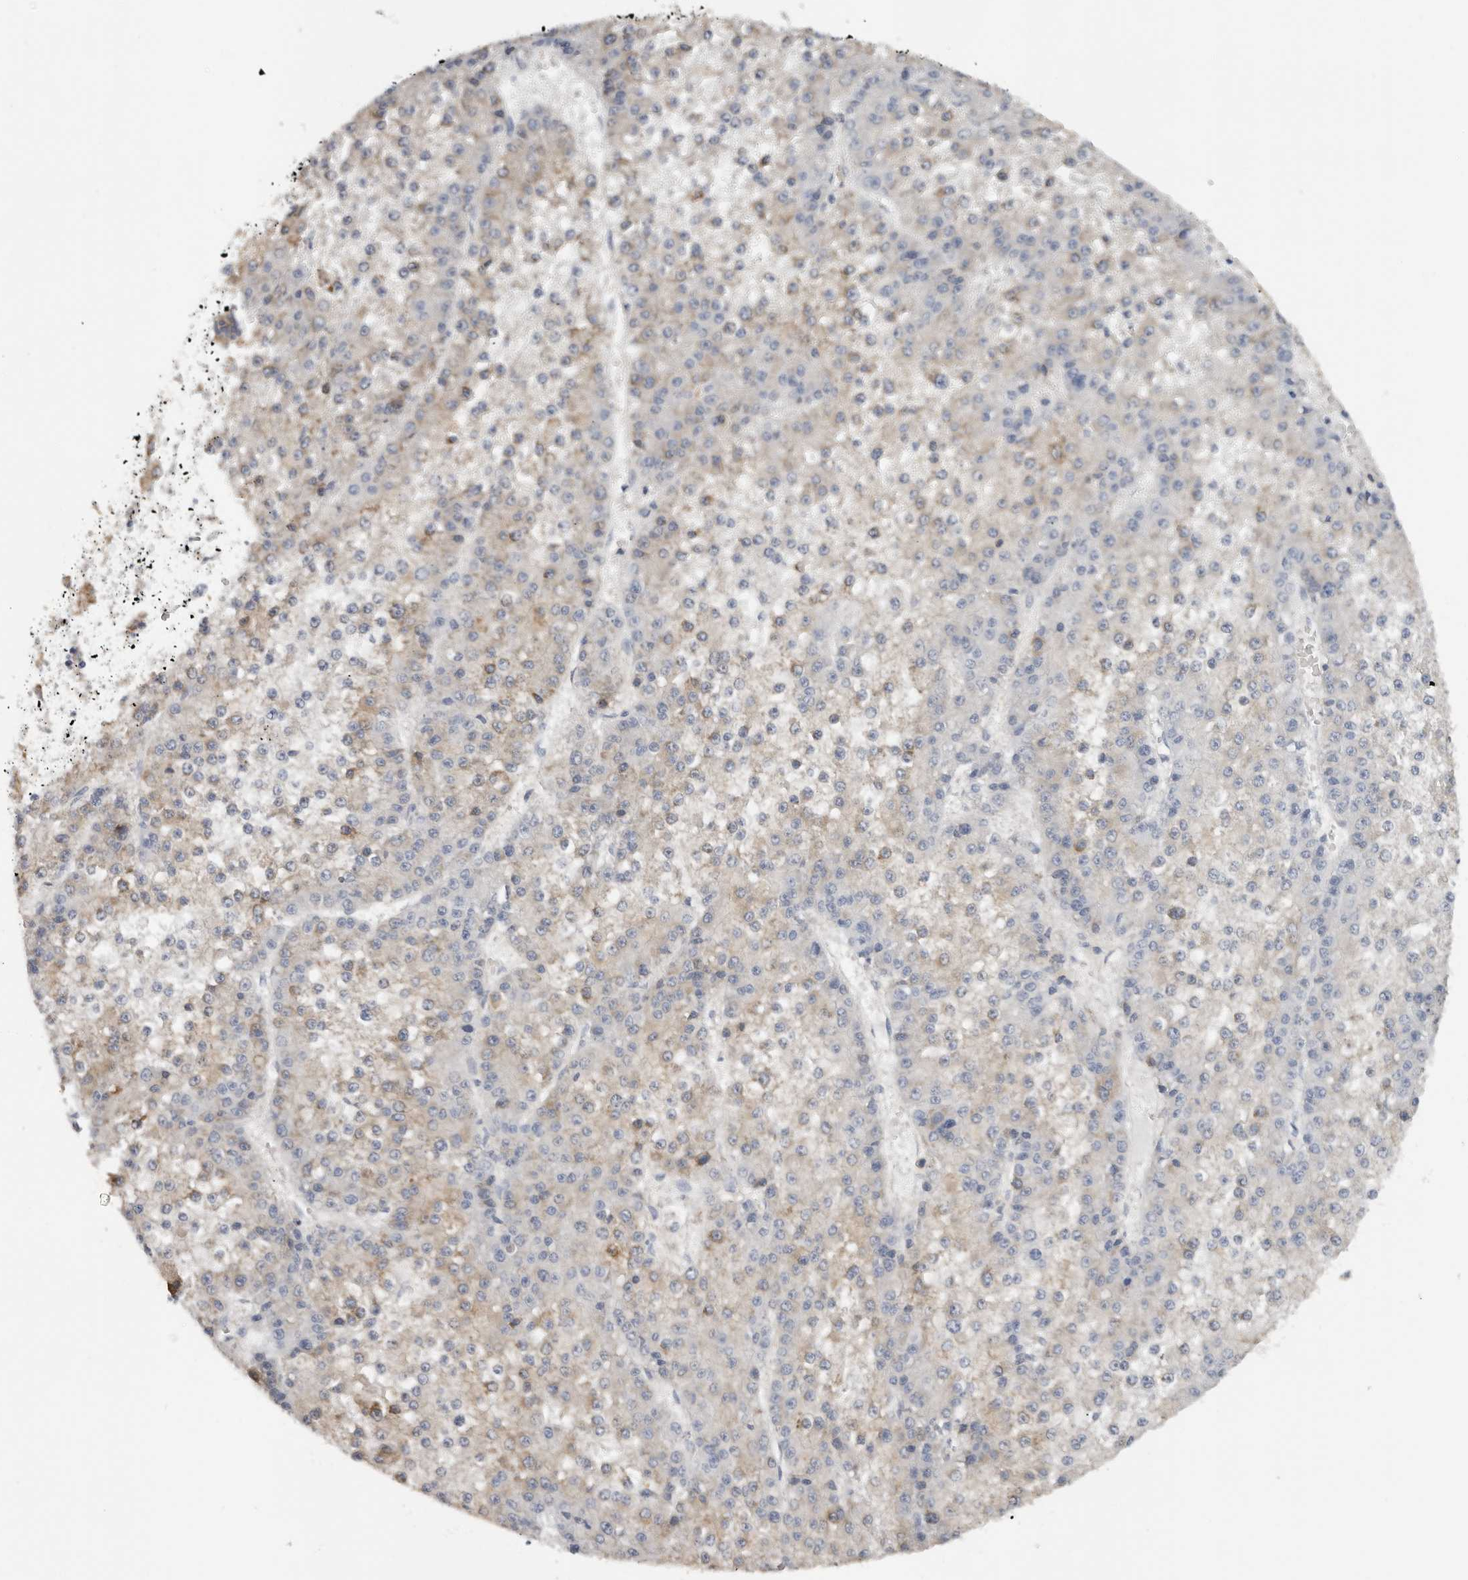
{"staining": {"intensity": "weak", "quantity": "25%-75%", "location": "cytoplasmic/membranous"}, "tissue": "liver cancer", "cell_type": "Tumor cells", "image_type": "cancer", "snomed": [{"axis": "morphology", "description": "Carcinoma, Hepatocellular, NOS"}, {"axis": "topography", "description": "Liver"}], "caption": "Tumor cells display low levels of weak cytoplasmic/membranous positivity in approximately 25%-75% of cells in liver cancer (hepatocellular carcinoma). The staining is performed using DAB (3,3'-diaminobenzidine) brown chromogen to label protein expression. The nuclei are counter-stained blue using hematoxylin.", "gene": "WDTC1", "patient": {"sex": "female", "age": 73}}